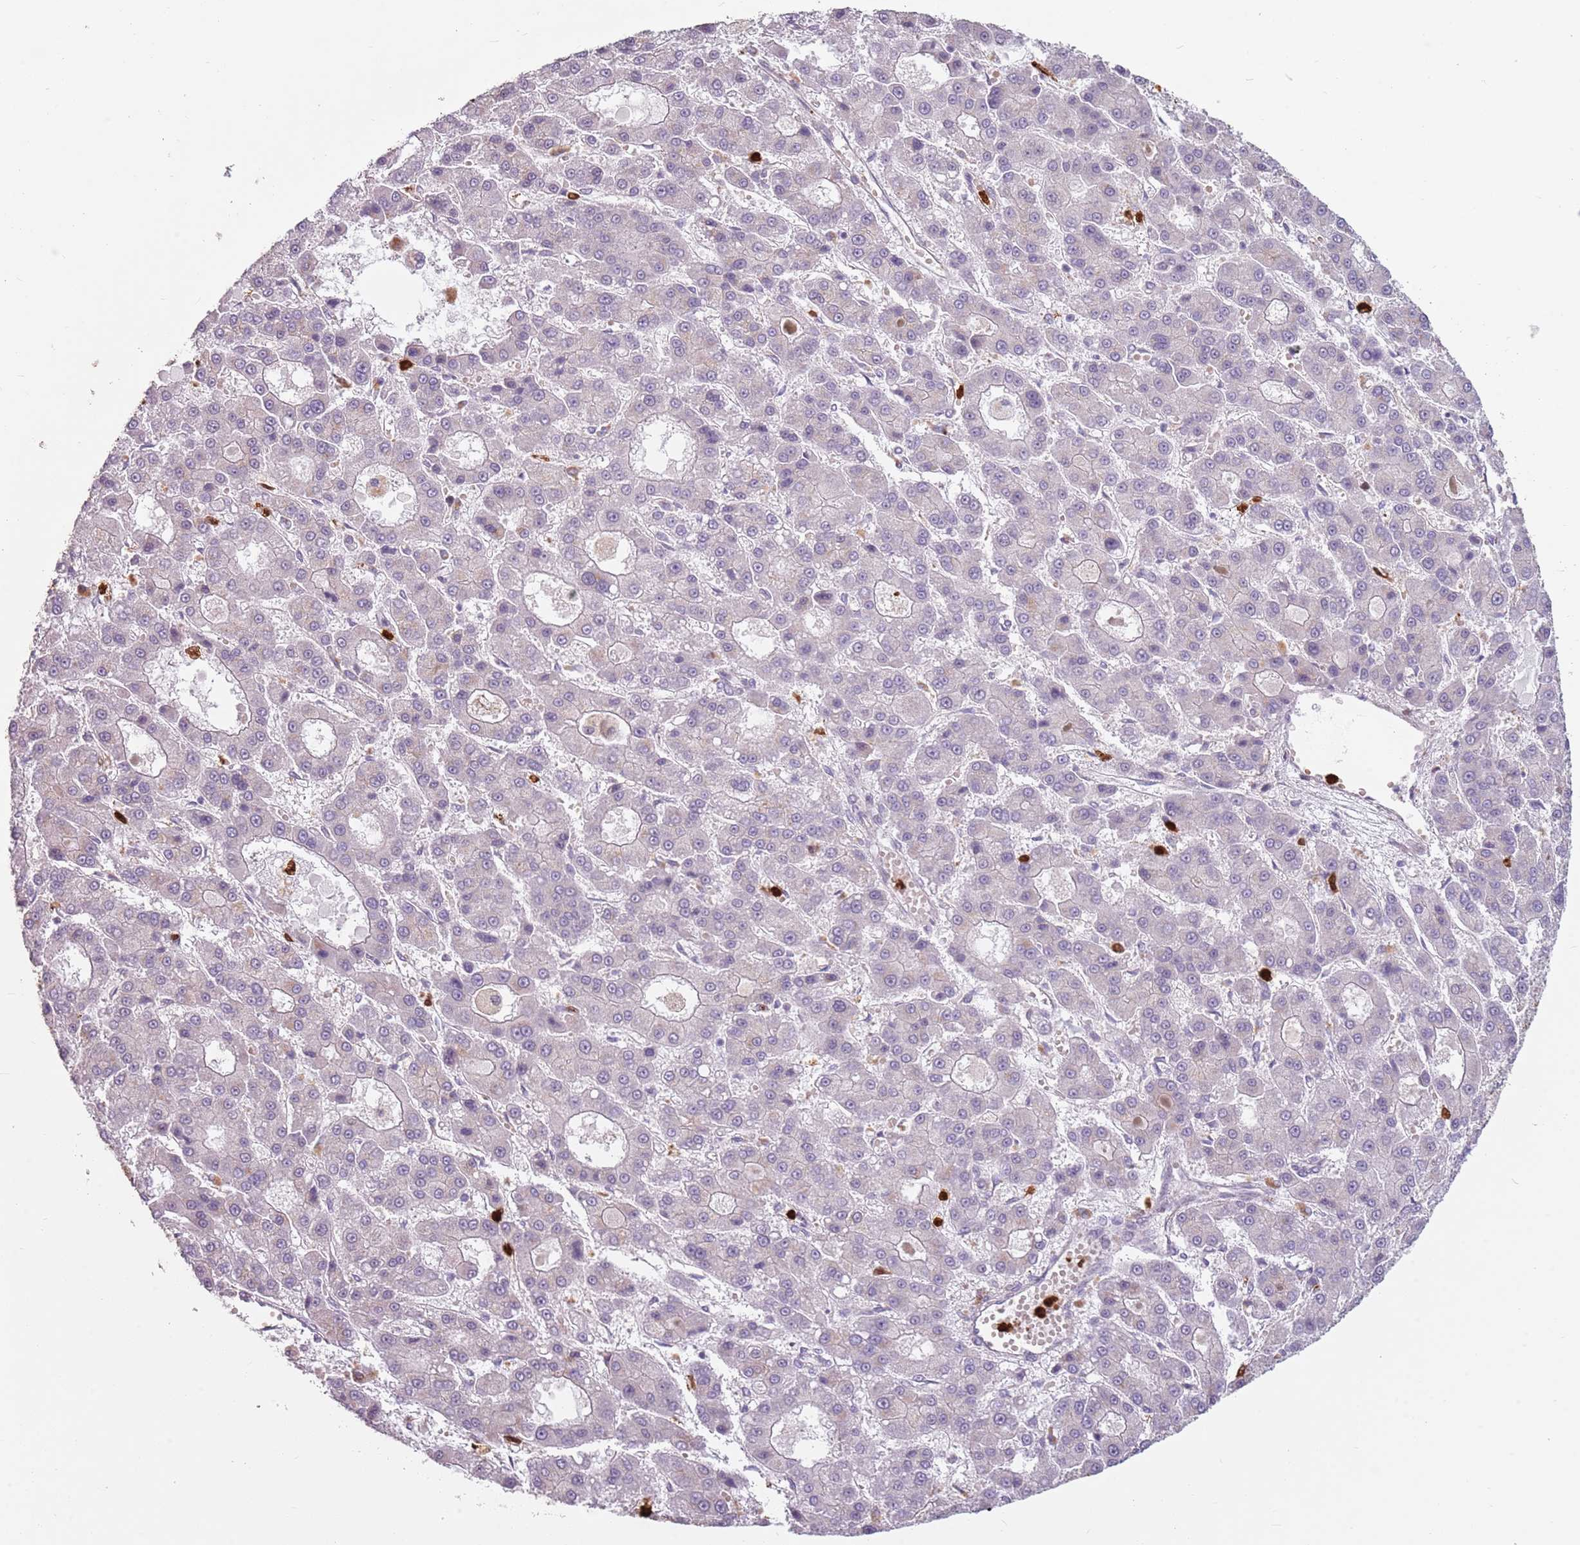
{"staining": {"intensity": "negative", "quantity": "none", "location": "none"}, "tissue": "liver cancer", "cell_type": "Tumor cells", "image_type": "cancer", "snomed": [{"axis": "morphology", "description": "Carcinoma, Hepatocellular, NOS"}, {"axis": "topography", "description": "Liver"}], "caption": "An image of liver hepatocellular carcinoma stained for a protein demonstrates no brown staining in tumor cells.", "gene": "SPAG4", "patient": {"sex": "male", "age": 70}}